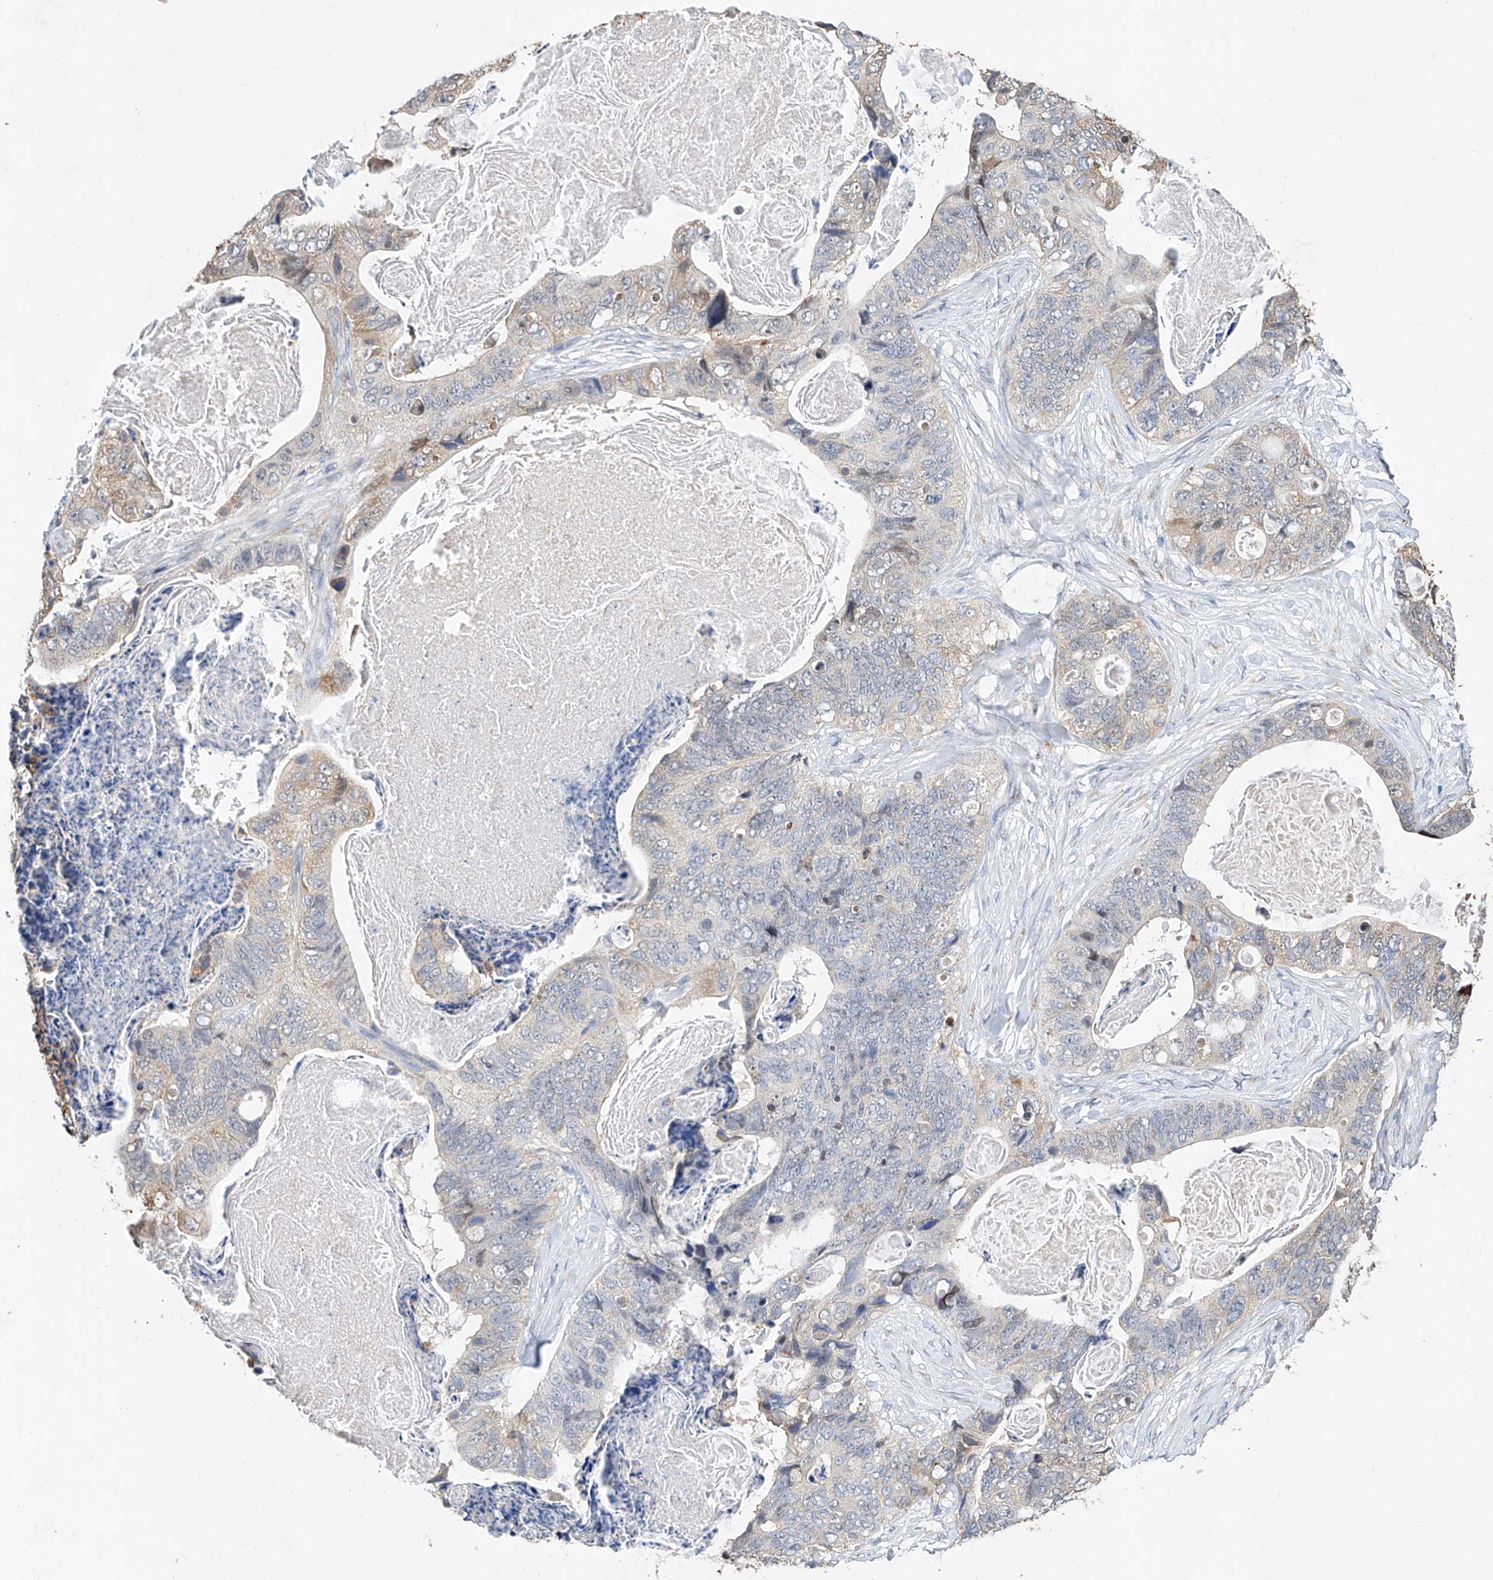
{"staining": {"intensity": "weak", "quantity": "<25%", "location": "cytoplasmic/membranous"}, "tissue": "stomach cancer", "cell_type": "Tumor cells", "image_type": "cancer", "snomed": [{"axis": "morphology", "description": "Adenocarcinoma, NOS"}, {"axis": "topography", "description": "Stomach"}], "caption": "An immunohistochemistry (IHC) photomicrograph of stomach cancer is shown. There is no staining in tumor cells of stomach cancer.", "gene": "CTDP1", "patient": {"sex": "female", "age": 89}}